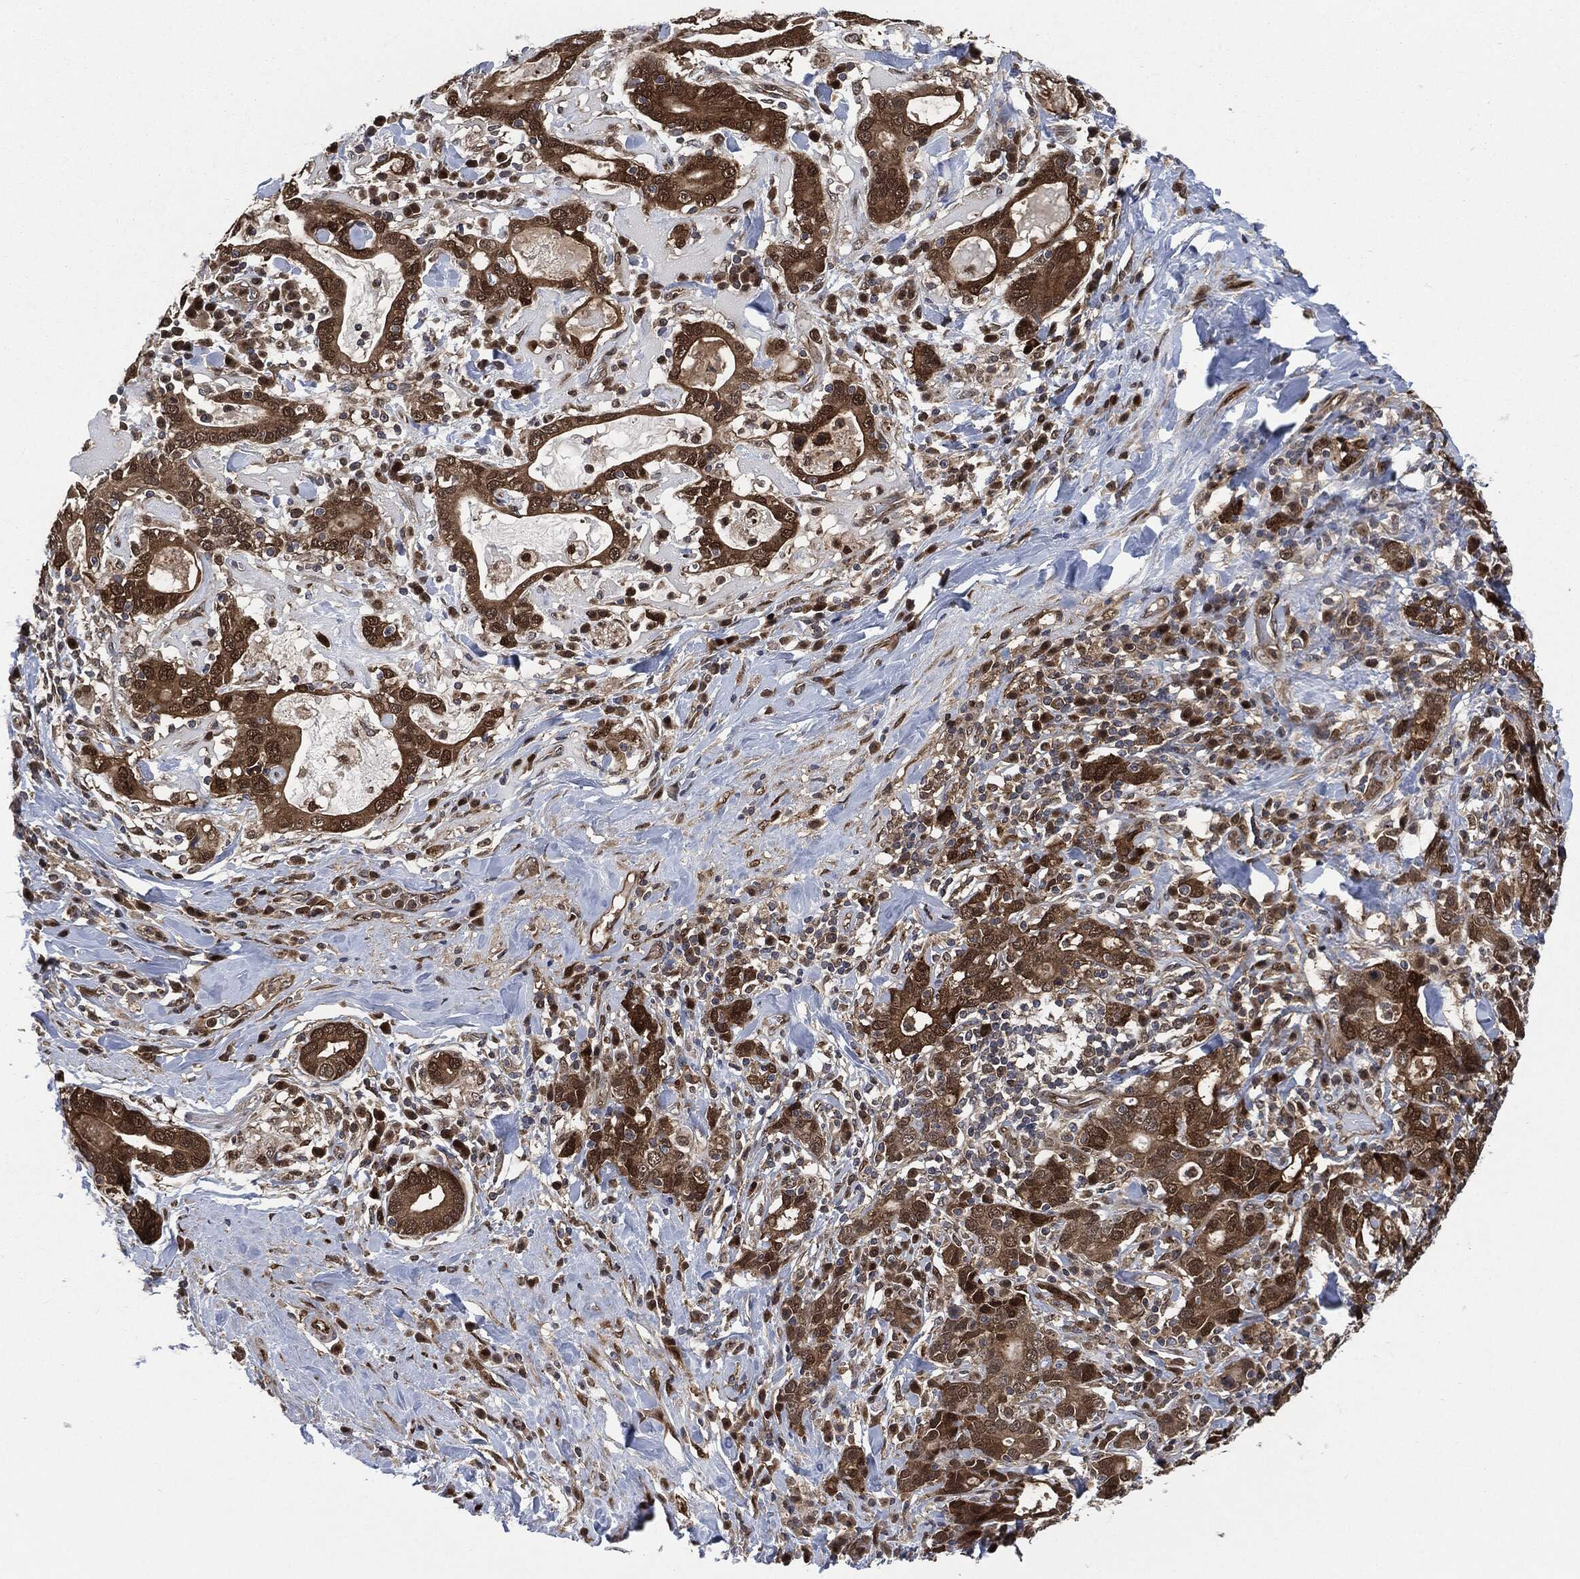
{"staining": {"intensity": "strong", "quantity": ">75%", "location": "cytoplasmic/membranous,nuclear"}, "tissue": "stomach cancer", "cell_type": "Tumor cells", "image_type": "cancer", "snomed": [{"axis": "morphology", "description": "Adenocarcinoma, NOS"}, {"axis": "topography", "description": "Stomach"}], "caption": "This histopathology image shows immunohistochemistry staining of stomach adenocarcinoma, with high strong cytoplasmic/membranous and nuclear expression in about >75% of tumor cells.", "gene": "DCTN1", "patient": {"sex": "male", "age": 79}}